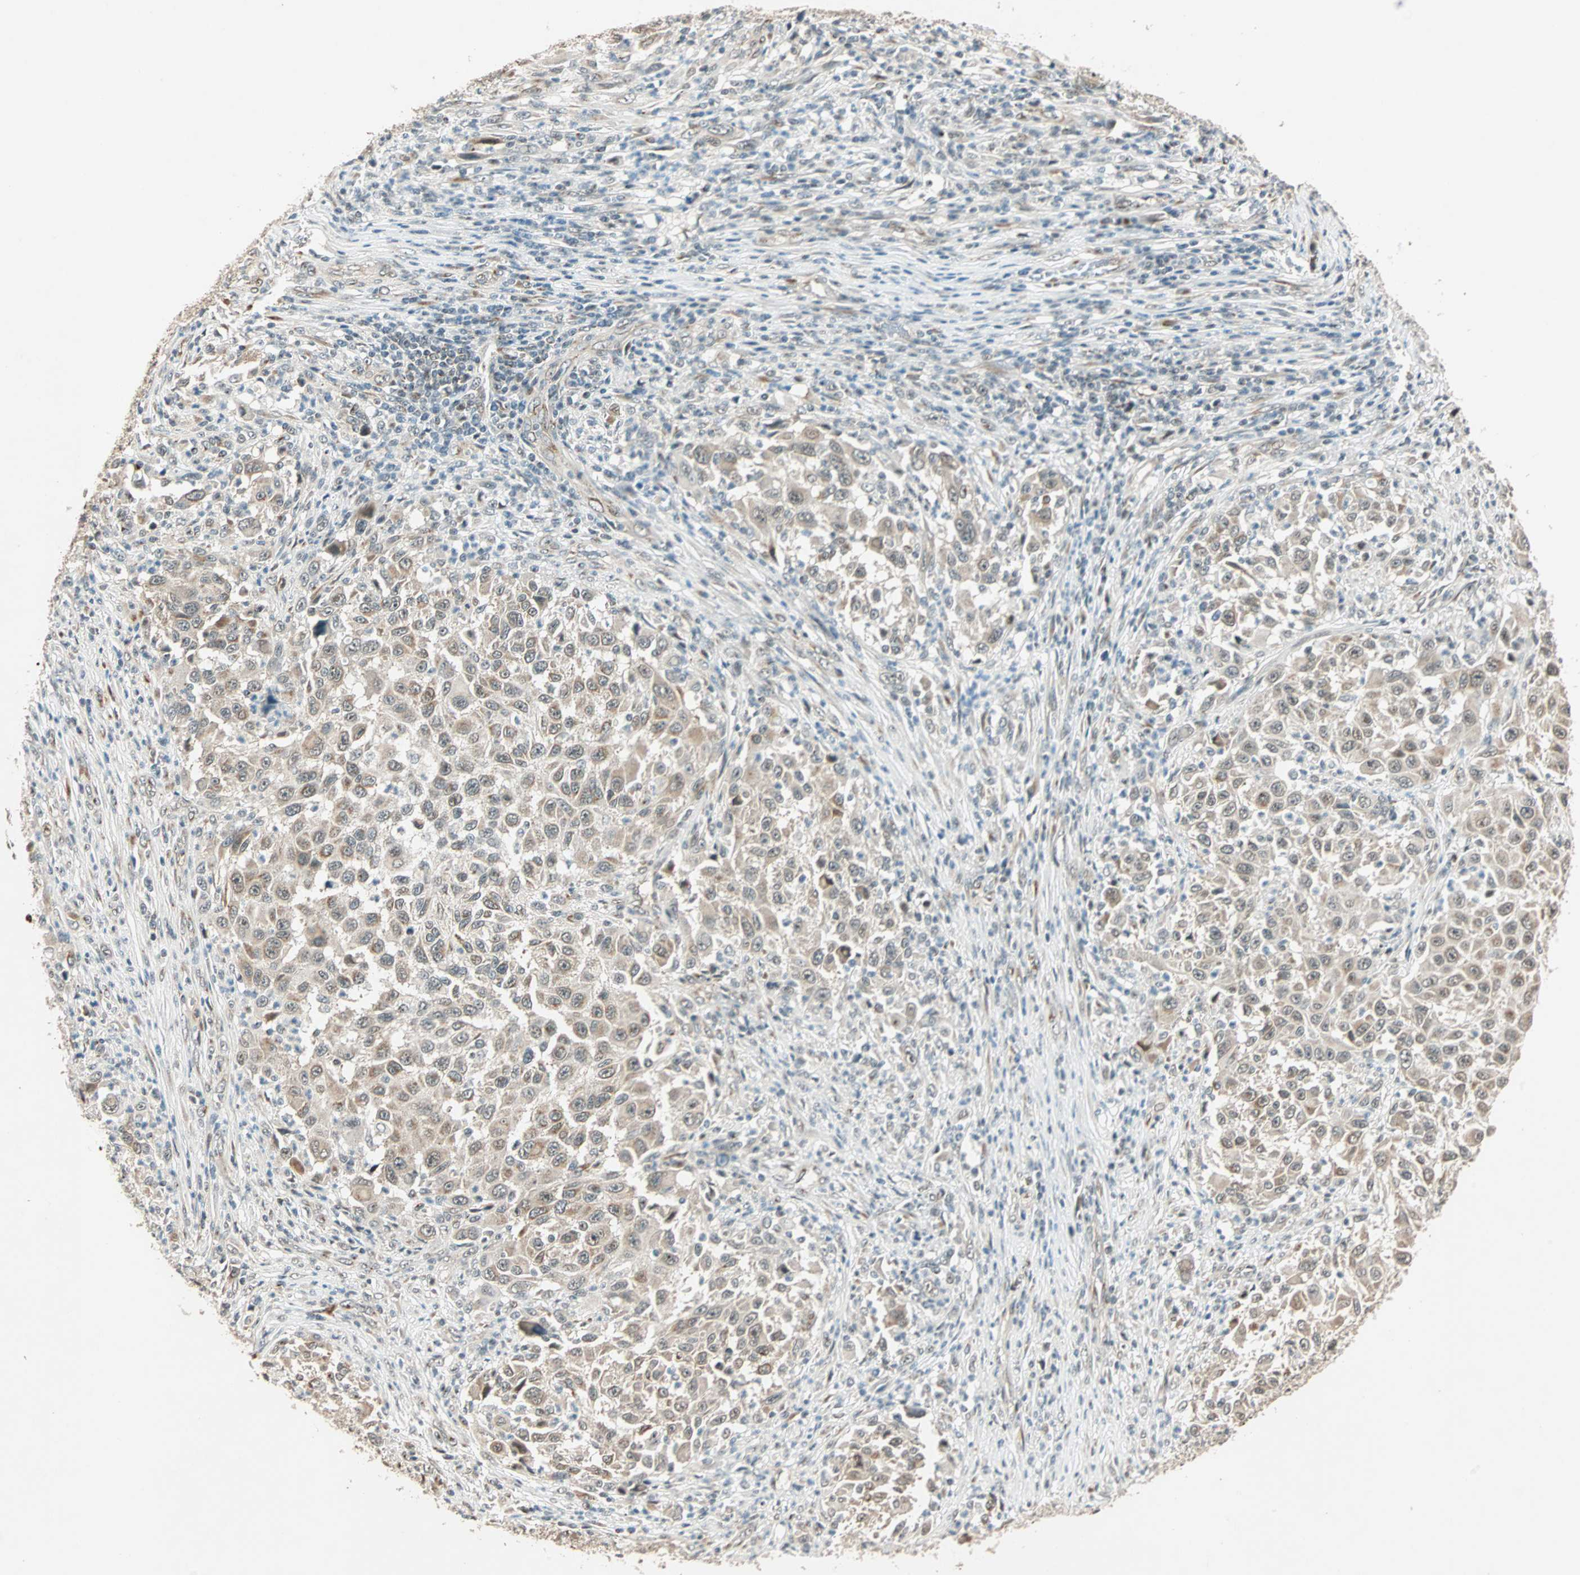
{"staining": {"intensity": "weak", "quantity": ">75%", "location": "cytoplasmic/membranous"}, "tissue": "melanoma", "cell_type": "Tumor cells", "image_type": "cancer", "snomed": [{"axis": "morphology", "description": "Malignant melanoma, Metastatic site"}, {"axis": "topography", "description": "Lymph node"}], "caption": "Immunohistochemical staining of human malignant melanoma (metastatic site) demonstrates low levels of weak cytoplasmic/membranous staining in approximately >75% of tumor cells.", "gene": "PRDM2", "patient": {"sex": "male", "age": 61}}